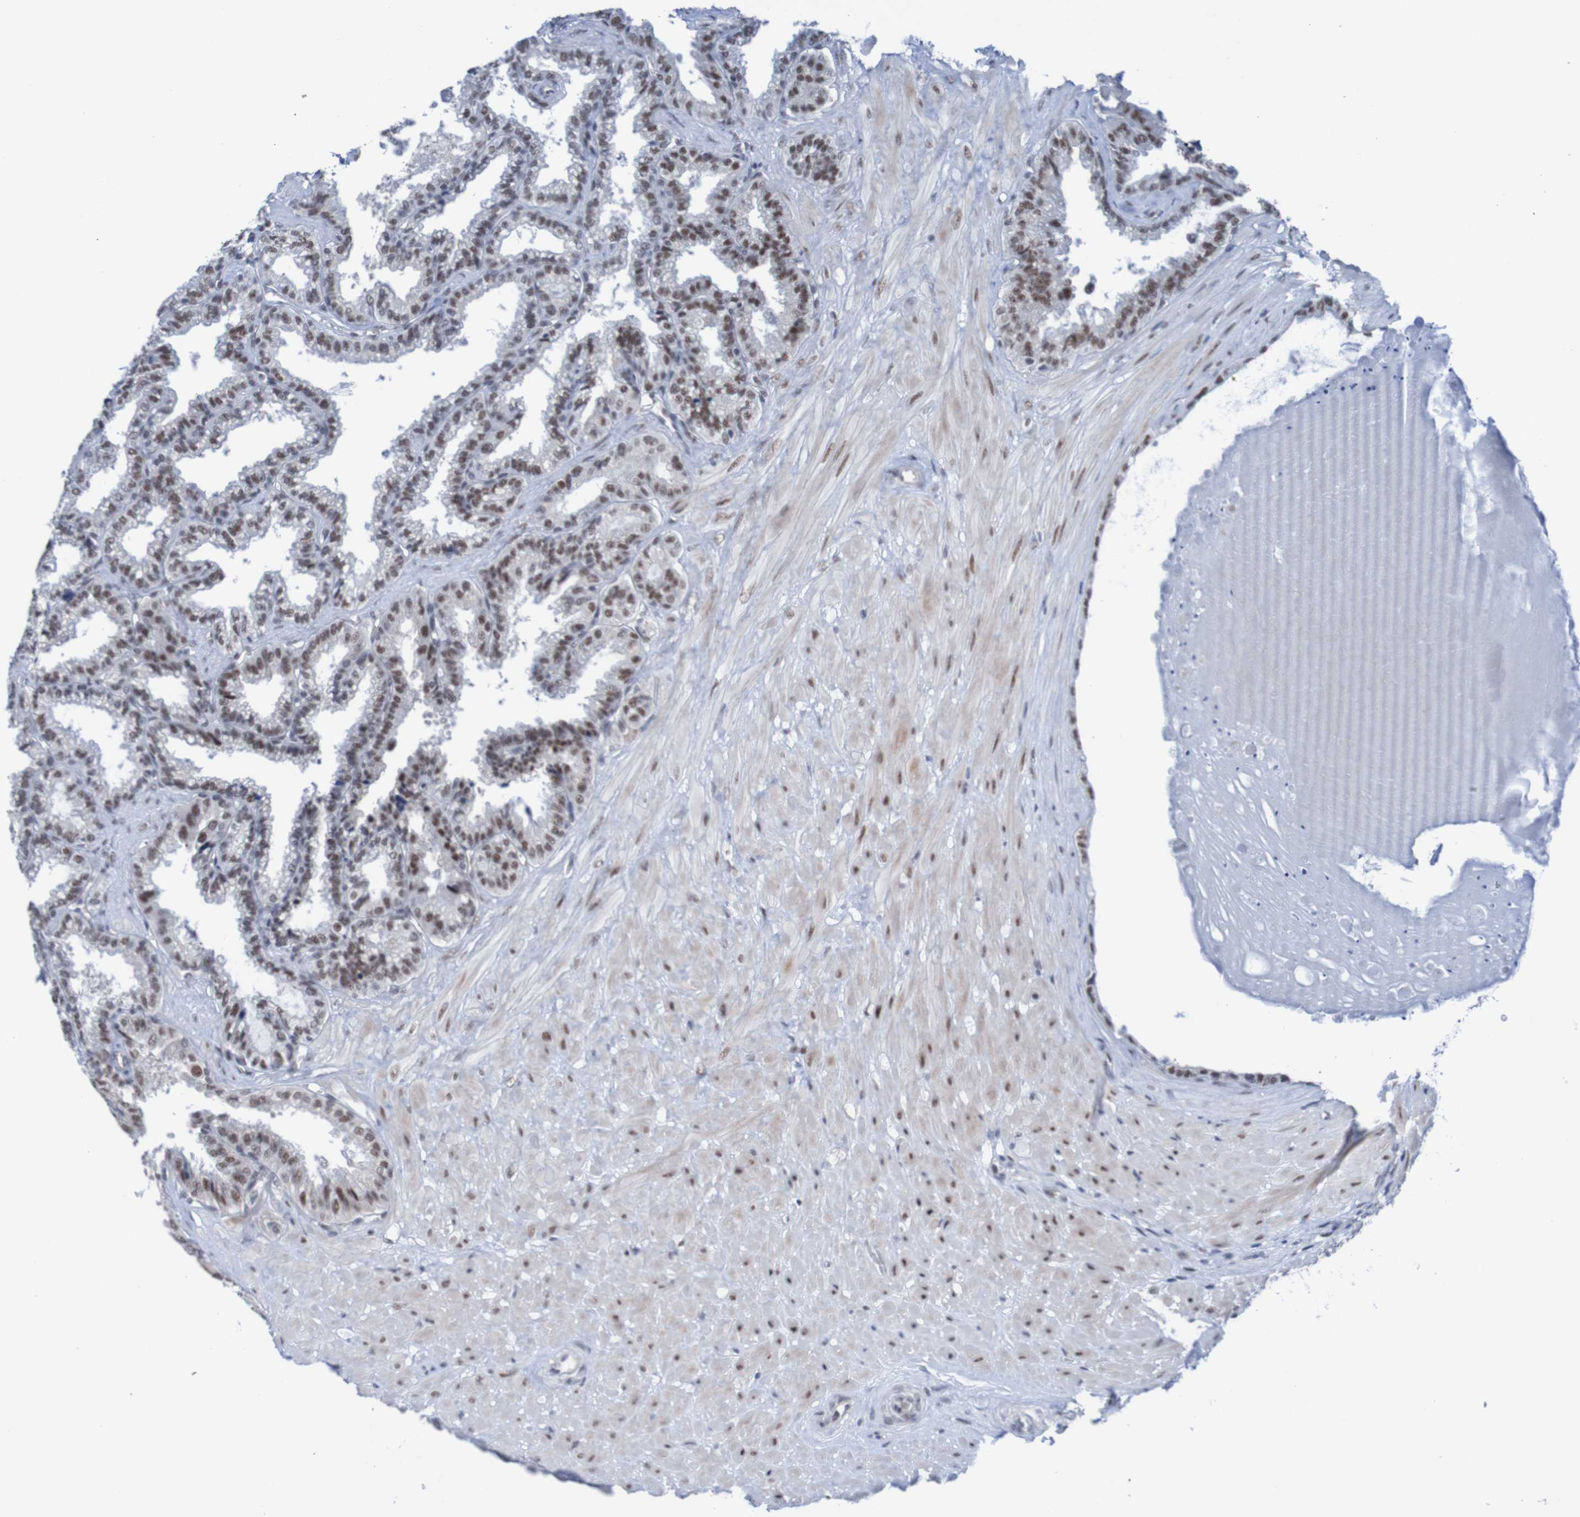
{"staining": {"intensity": "moderate", "quantity": "25%-75%", "location": "nuclear"}, "tissue": "seminal vesicle", "cell_type": "Glandular cells", "image_type": "normal", "snomed": [{"axis": "morphology", "description": "Normal tissue, NOS"}, {"axis": "topography", "description": "Seminal veicle"}], "caption": "Immunohistochemical staining of normal human seminal vesicle shows 25%-75% levels of moderate nuclear protein positivity in approximately 25%-75% of glandular cells. Ihc stains the protein in brown and the nuclei are stained blue.", "gene": "CDC5L", "patient": {"sex": "male", "age": 46}}